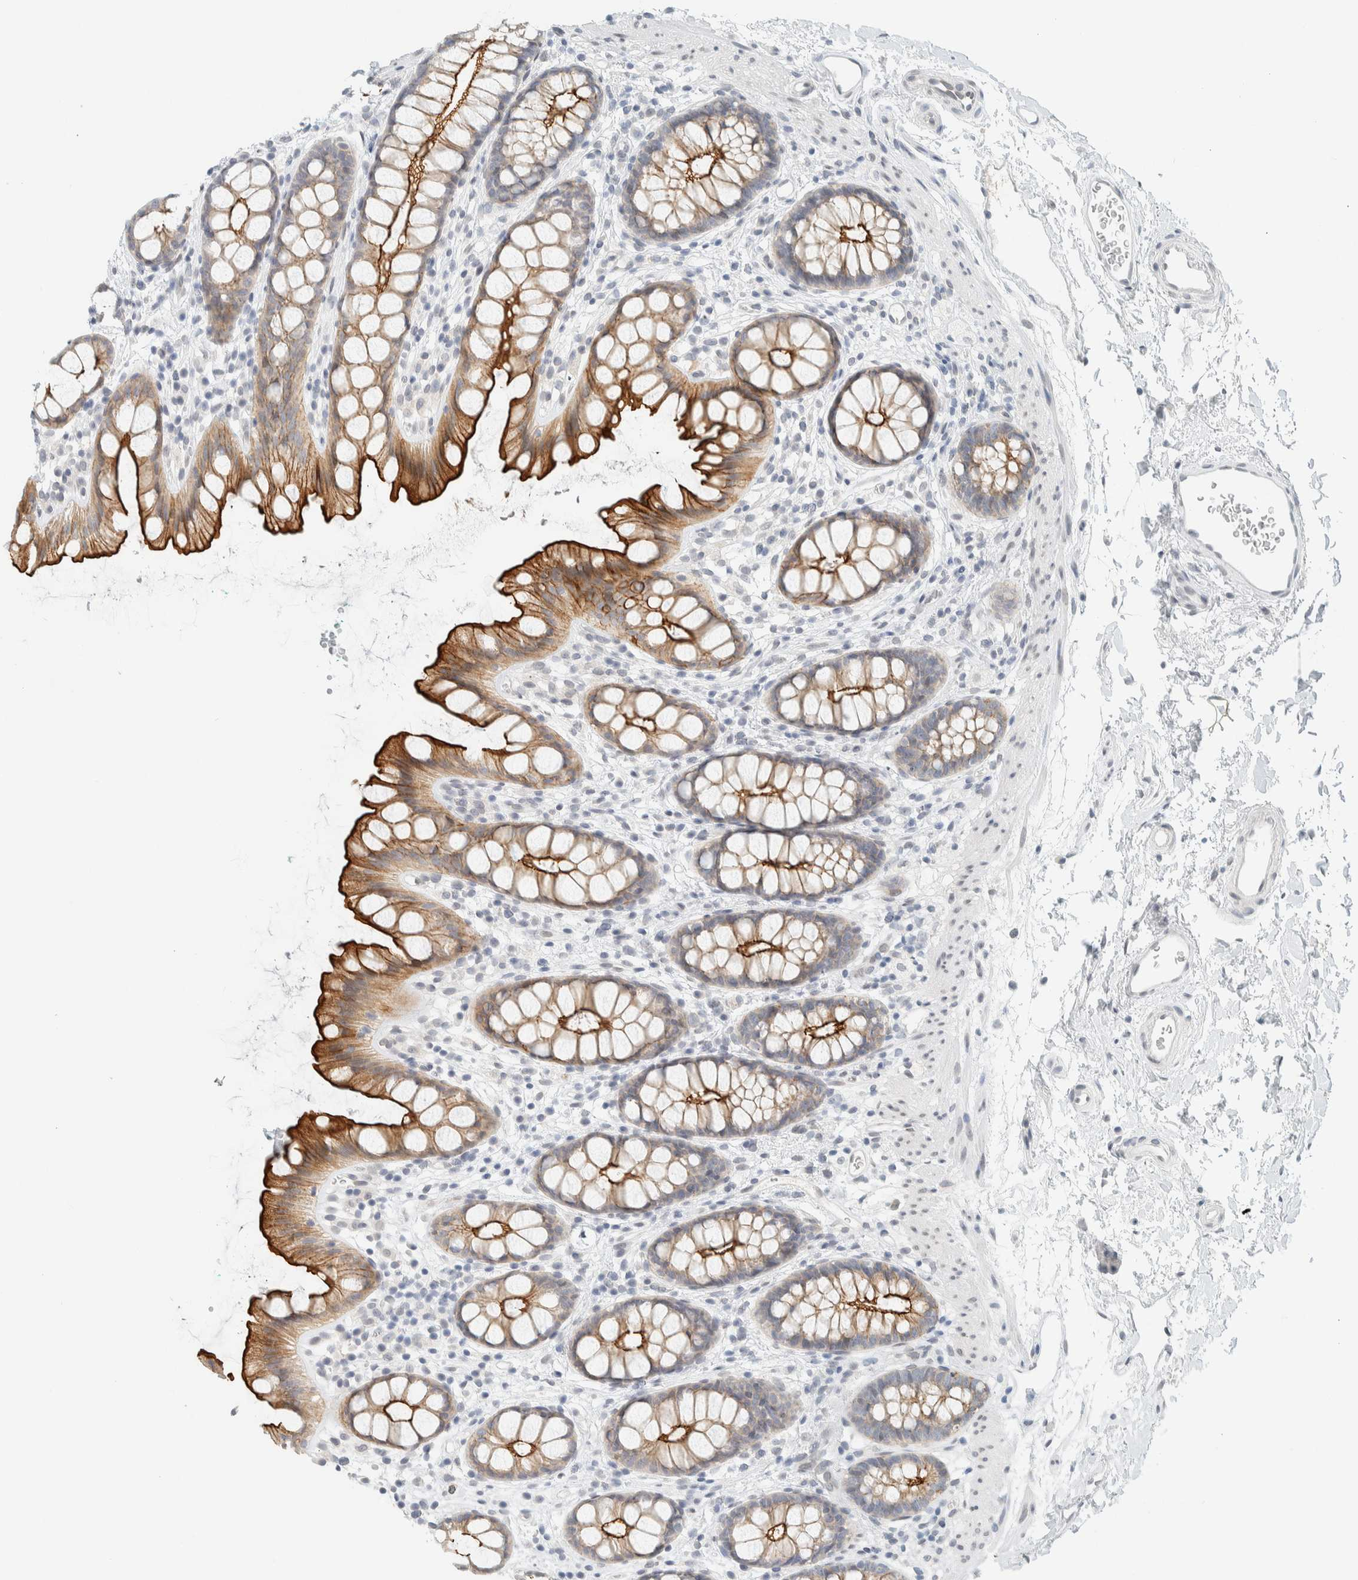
{"staining": {"intensity": "strong", "quantity": "25%-75%", "location": "cytoplasmic/membranous"}, "tissue": "rectum", "cell_type": "Glandular cells", "image_type": "normal", "snomed": [{"axis": "morphology", "description": "Normal tissue, NOS"}, {"axis": "topography", "description": "Rectum"}], "caption": "Strong cytoplasmic/membranous protein positivity is present in about 25%-75% of glandular cells in rectum.", "gene": "C1QTNF12", "patient": {"sex": "female", "age": 65}}